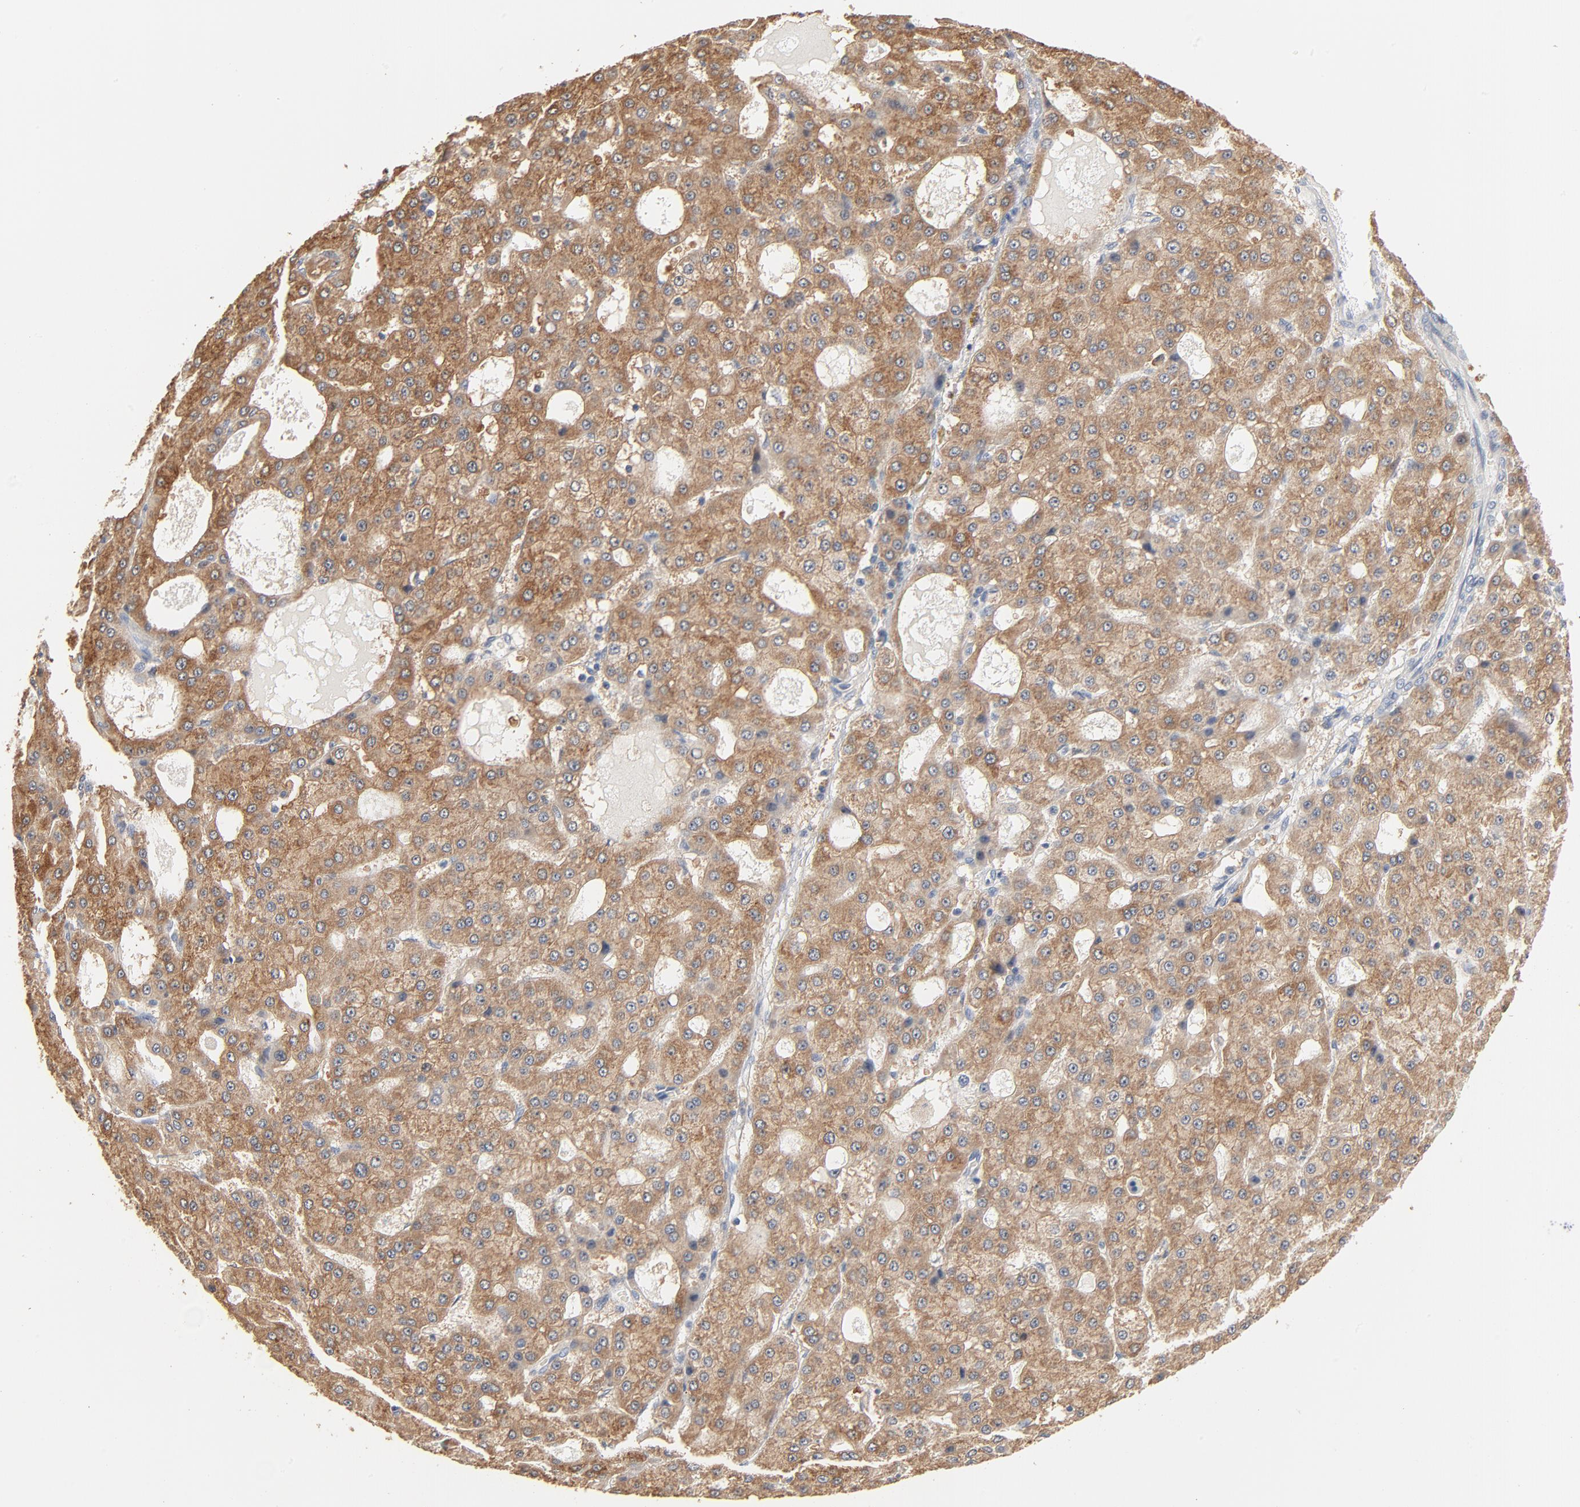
{"staining": {"intensity": "moderate", "quantity": ">75%", "location": "cytoplasmic/membranous"}, "tissue": "liver cancer", "cell_type": "Tumor cells", "image_type": "cancer", "snomed": [{"axis": "morphology", "description": "Carcinoma, Hepatocellular, NOS"}, {"axis": "topography", "description": "Liver"}], "caption": "The image exhibits staining of liver cancer, revealing moderate cytoplasmic/membranous protein staining (brown color) within tumor cells.", "gene": "ZDHHC8", "patient": {"sex": "male", "age": 47}}